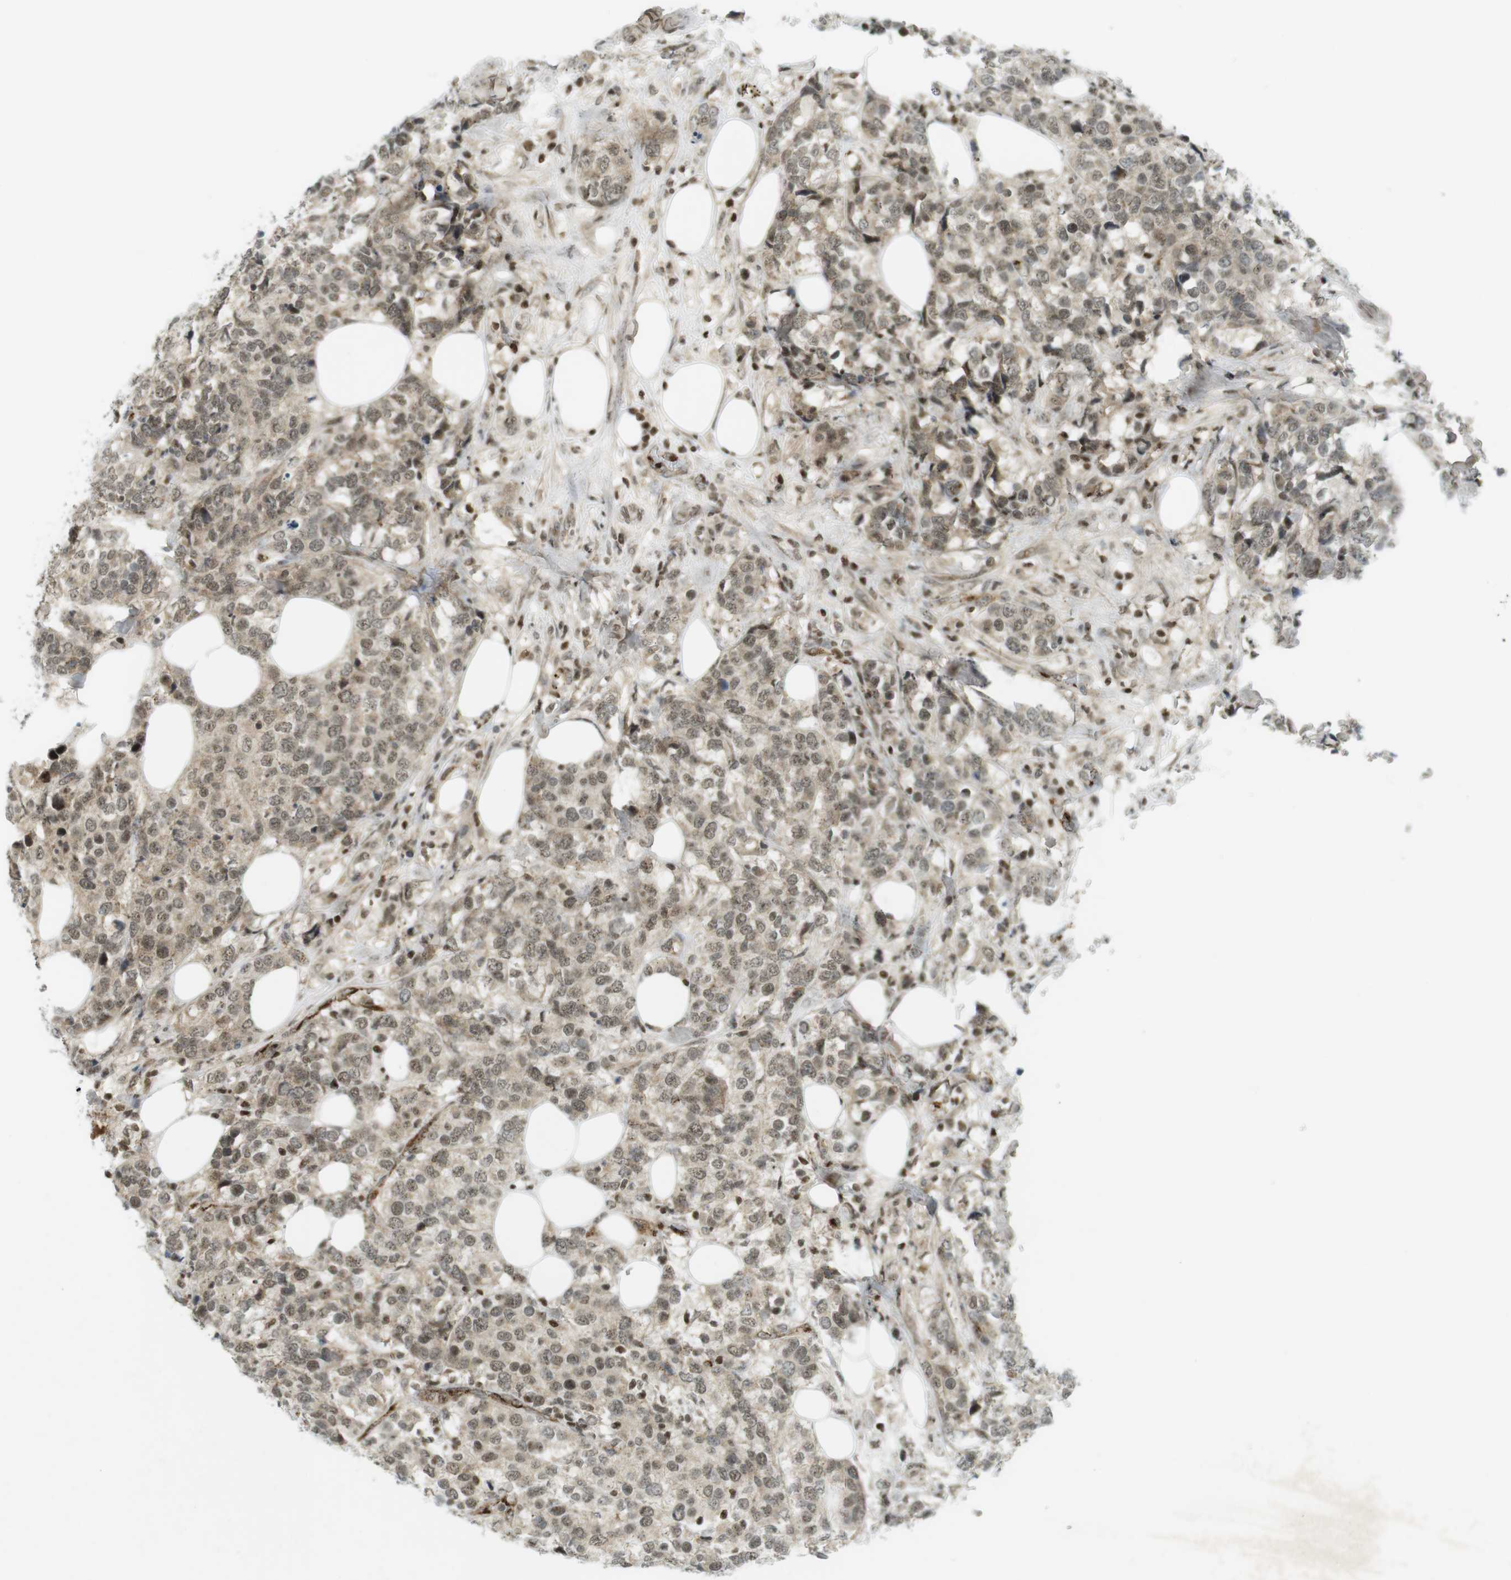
{"staining": {"intensity": "weak", "quantity": ">75%", "location": "cytoplasmic/membranous,nuclear"}, "tissue": "breast cancer", "cell_type": "Tumor cells", "image_type": "cancer", "snomed": [{"axis": "morphology", "description": "Lobular carcinoma"}, {"axis": "topography", "description": "Breast"}], "caption": "Weak cytoplasmic/membranous and nuclear positivity for a protein is present in about >75% of tumor cells of breast lobular carcinoma using immunohistochemistry.", "gene": "PPP1R13B", "patient": {"sex": "female", "age": 59}}